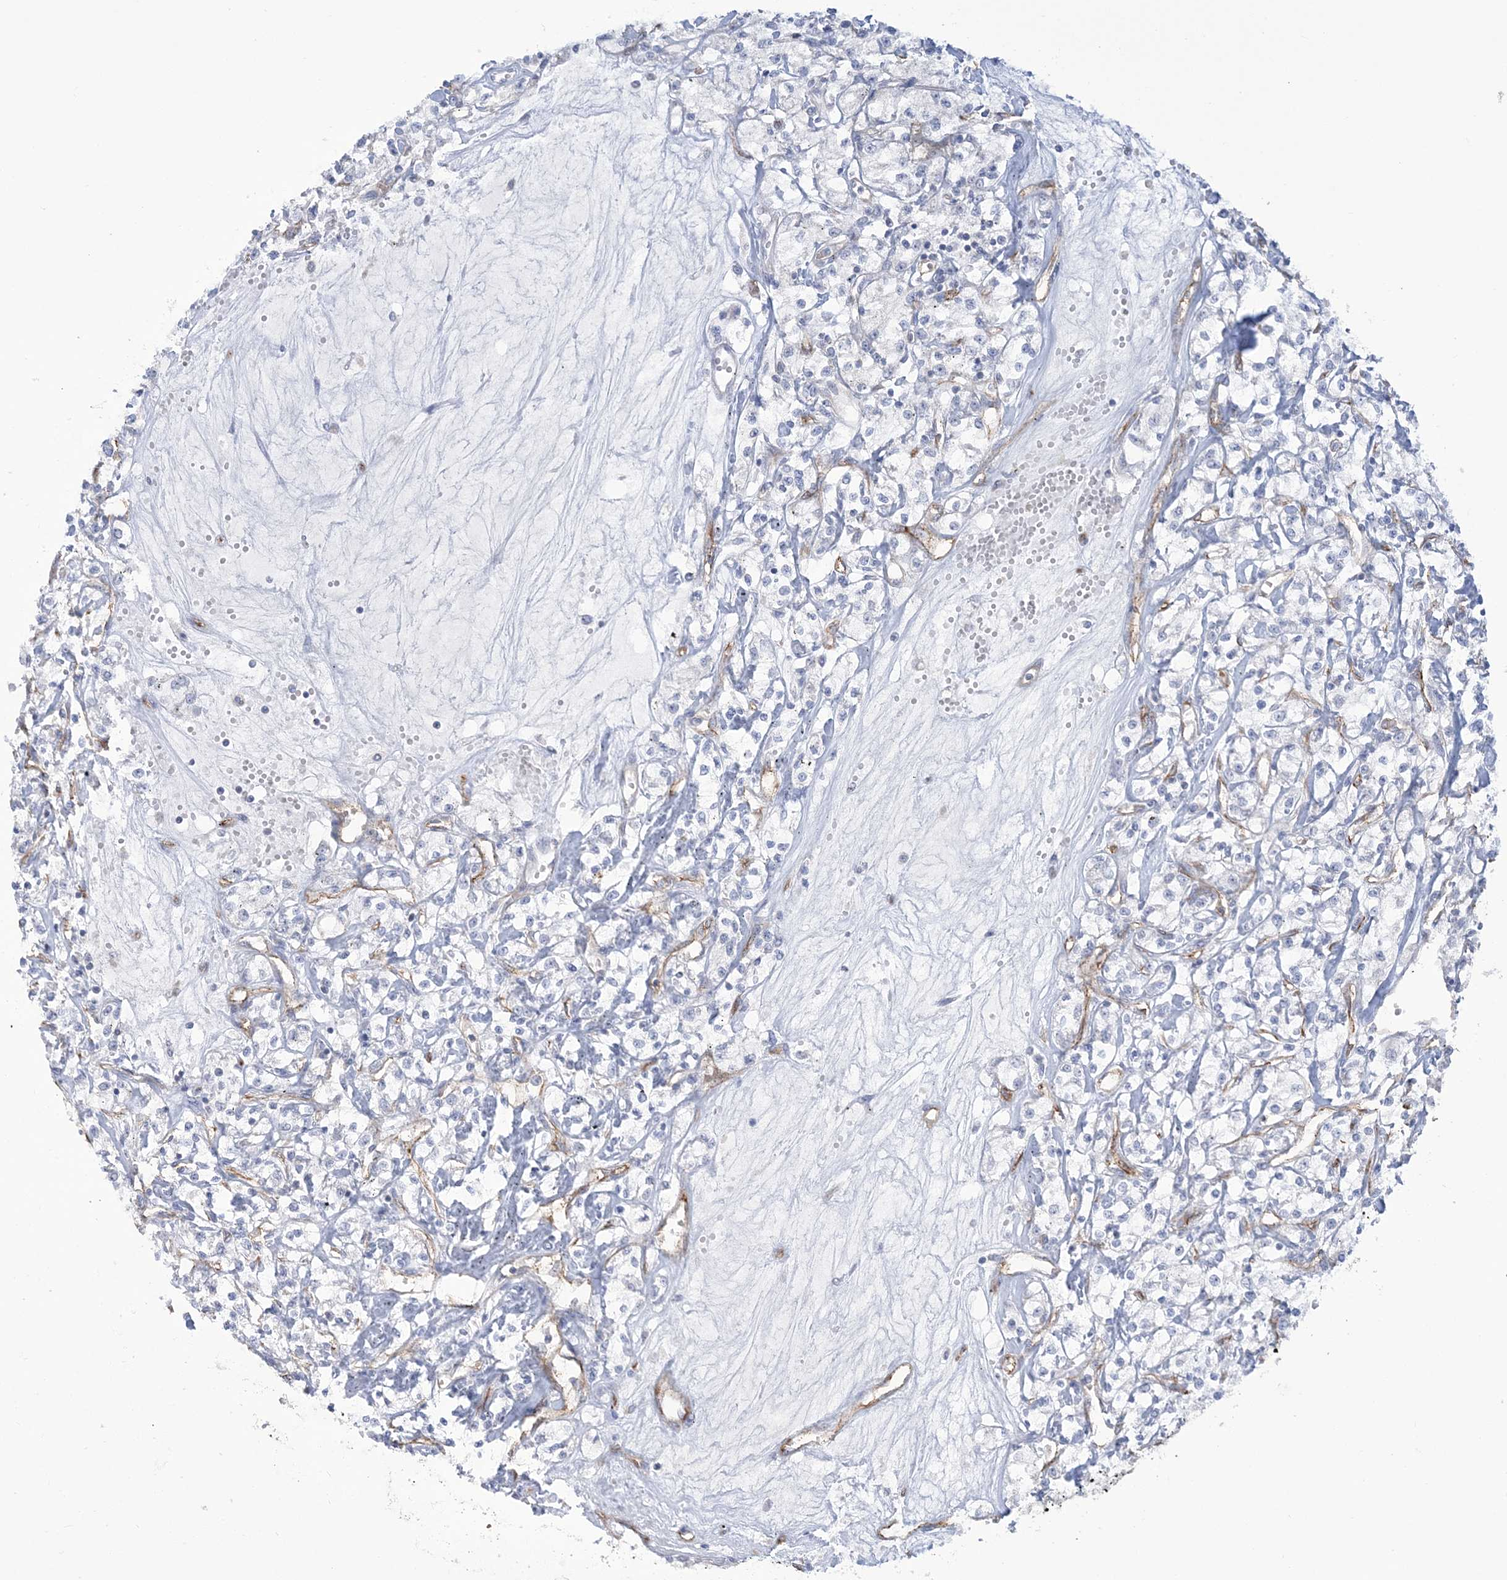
{"staining": {"intensity": "negative", "quantity": "none", "location": "none"}, "tissue": "renal cancer", "cell_type": "Tumor cells", "image_type": "cancer", "snomed": [{"axis": "morphology", "description": "Adenocarcinoma, NOS"}, {"axis": "topography", "description": "Kidney"}], "caption": "Protein analysis of adenocarcinoma (renal) demonstrates no significant positivity in tumor cells.", "gene": "FARSB", "patient": {"sex": "female", "age": 59}}